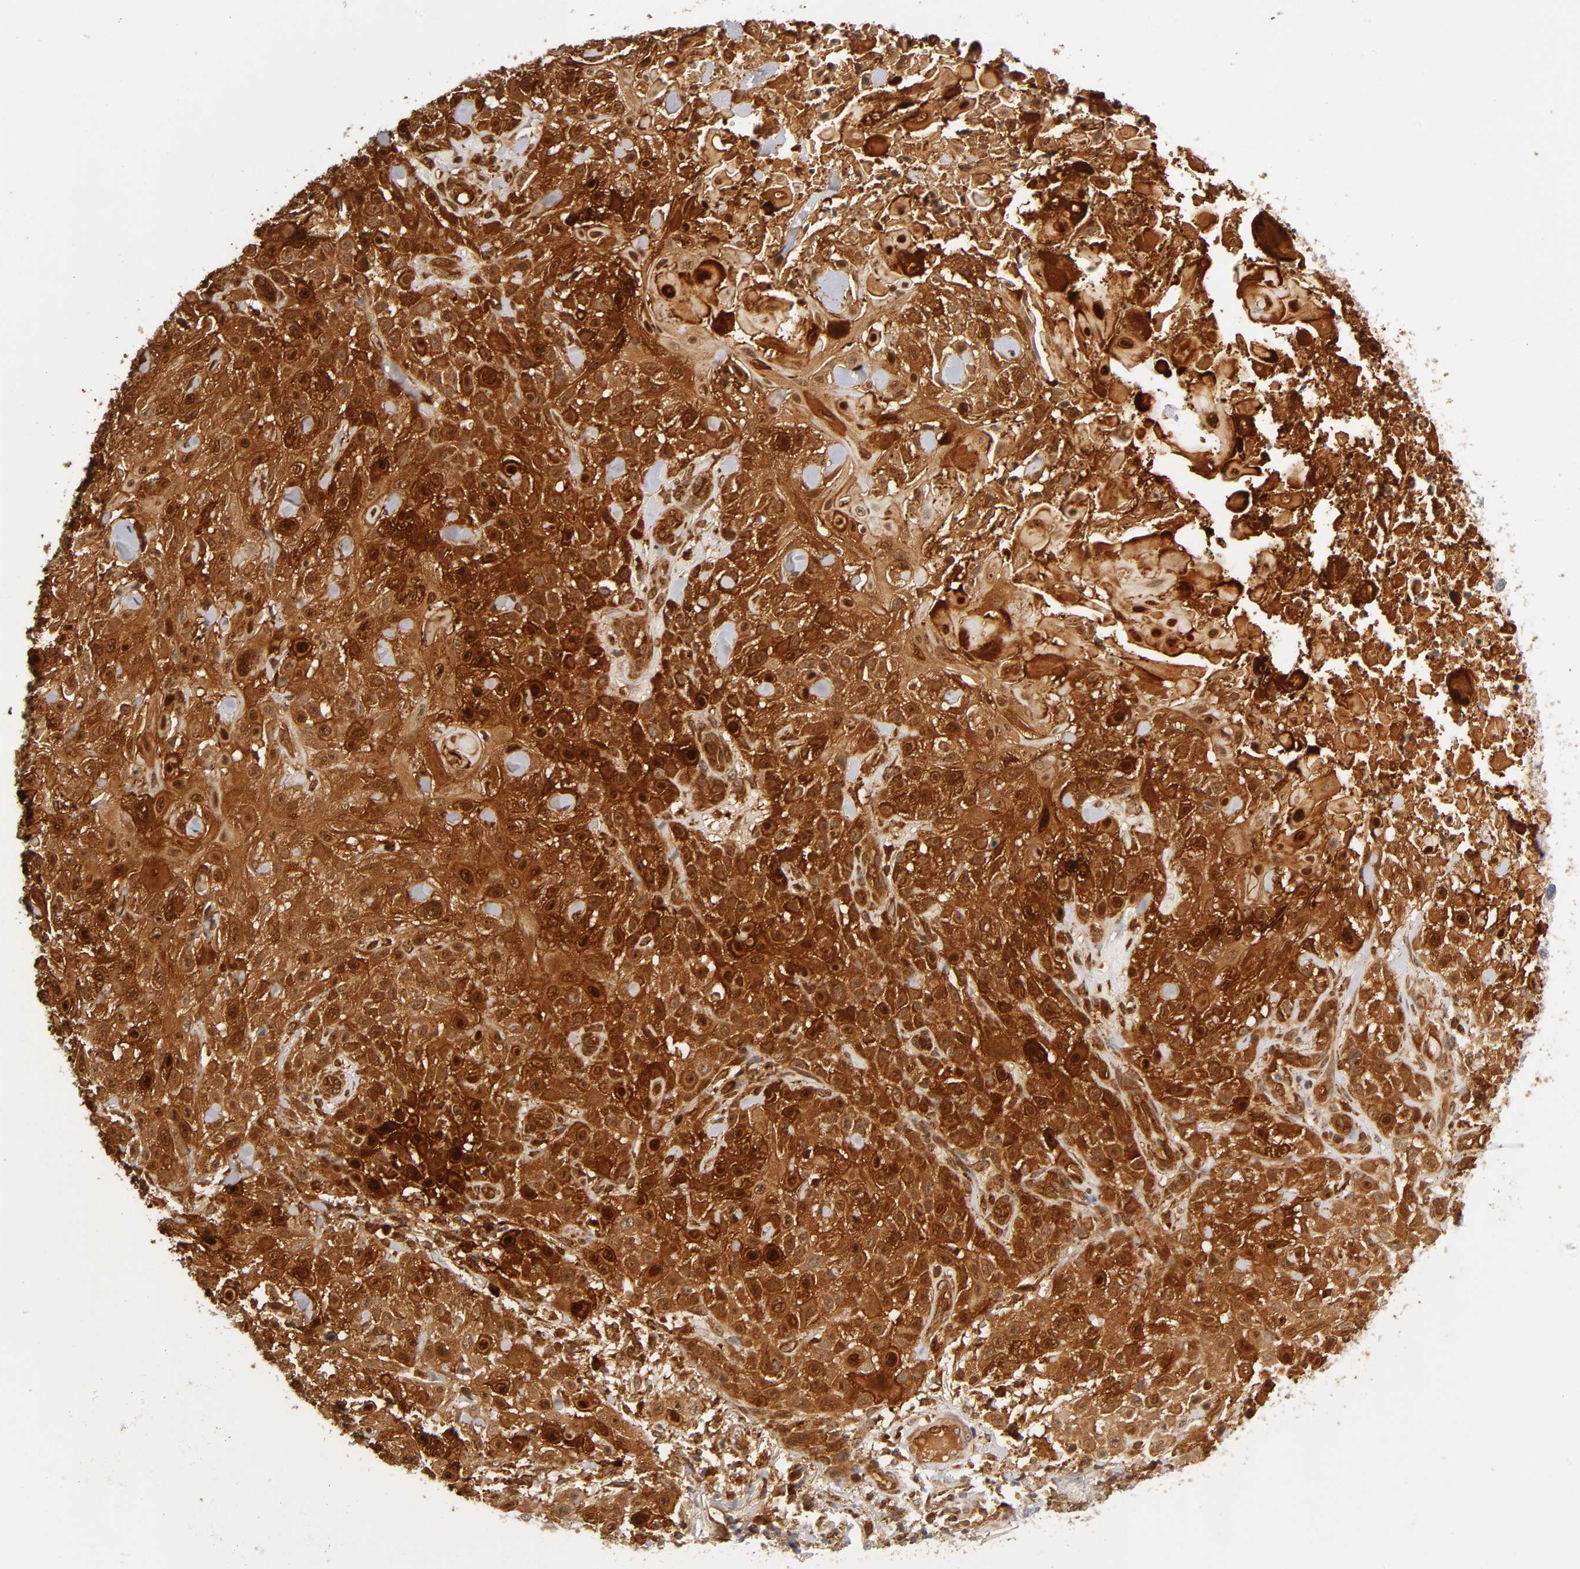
{"staining": {"intensity": "strong", "quantity": ">75%", "location": "cytoplasmic/membranous,nuclear"}, "tissue": "skin cancer", "cell_type": "Tumor cells", "image_type": "cancer", "snomed": [{"axis": "morphology", "description": "Squamous cell carcinoma, NOS"}, {"axis": "topography", "description": "Skin"}], "caption": "The histopathology image displays immunohistochemical staining of skin cancer (squamous cell carcinoma). There is strong cytoplasmic/membranous and nuclear staining is present in about >75% of tumor cells. The protein of interest is stained brown, and the nuclei are stained in blue (DAB IHC with brightfield microscopy, high magnification).", "gene": "ISG15", "patient": {"sex": "female", "age": 42}}